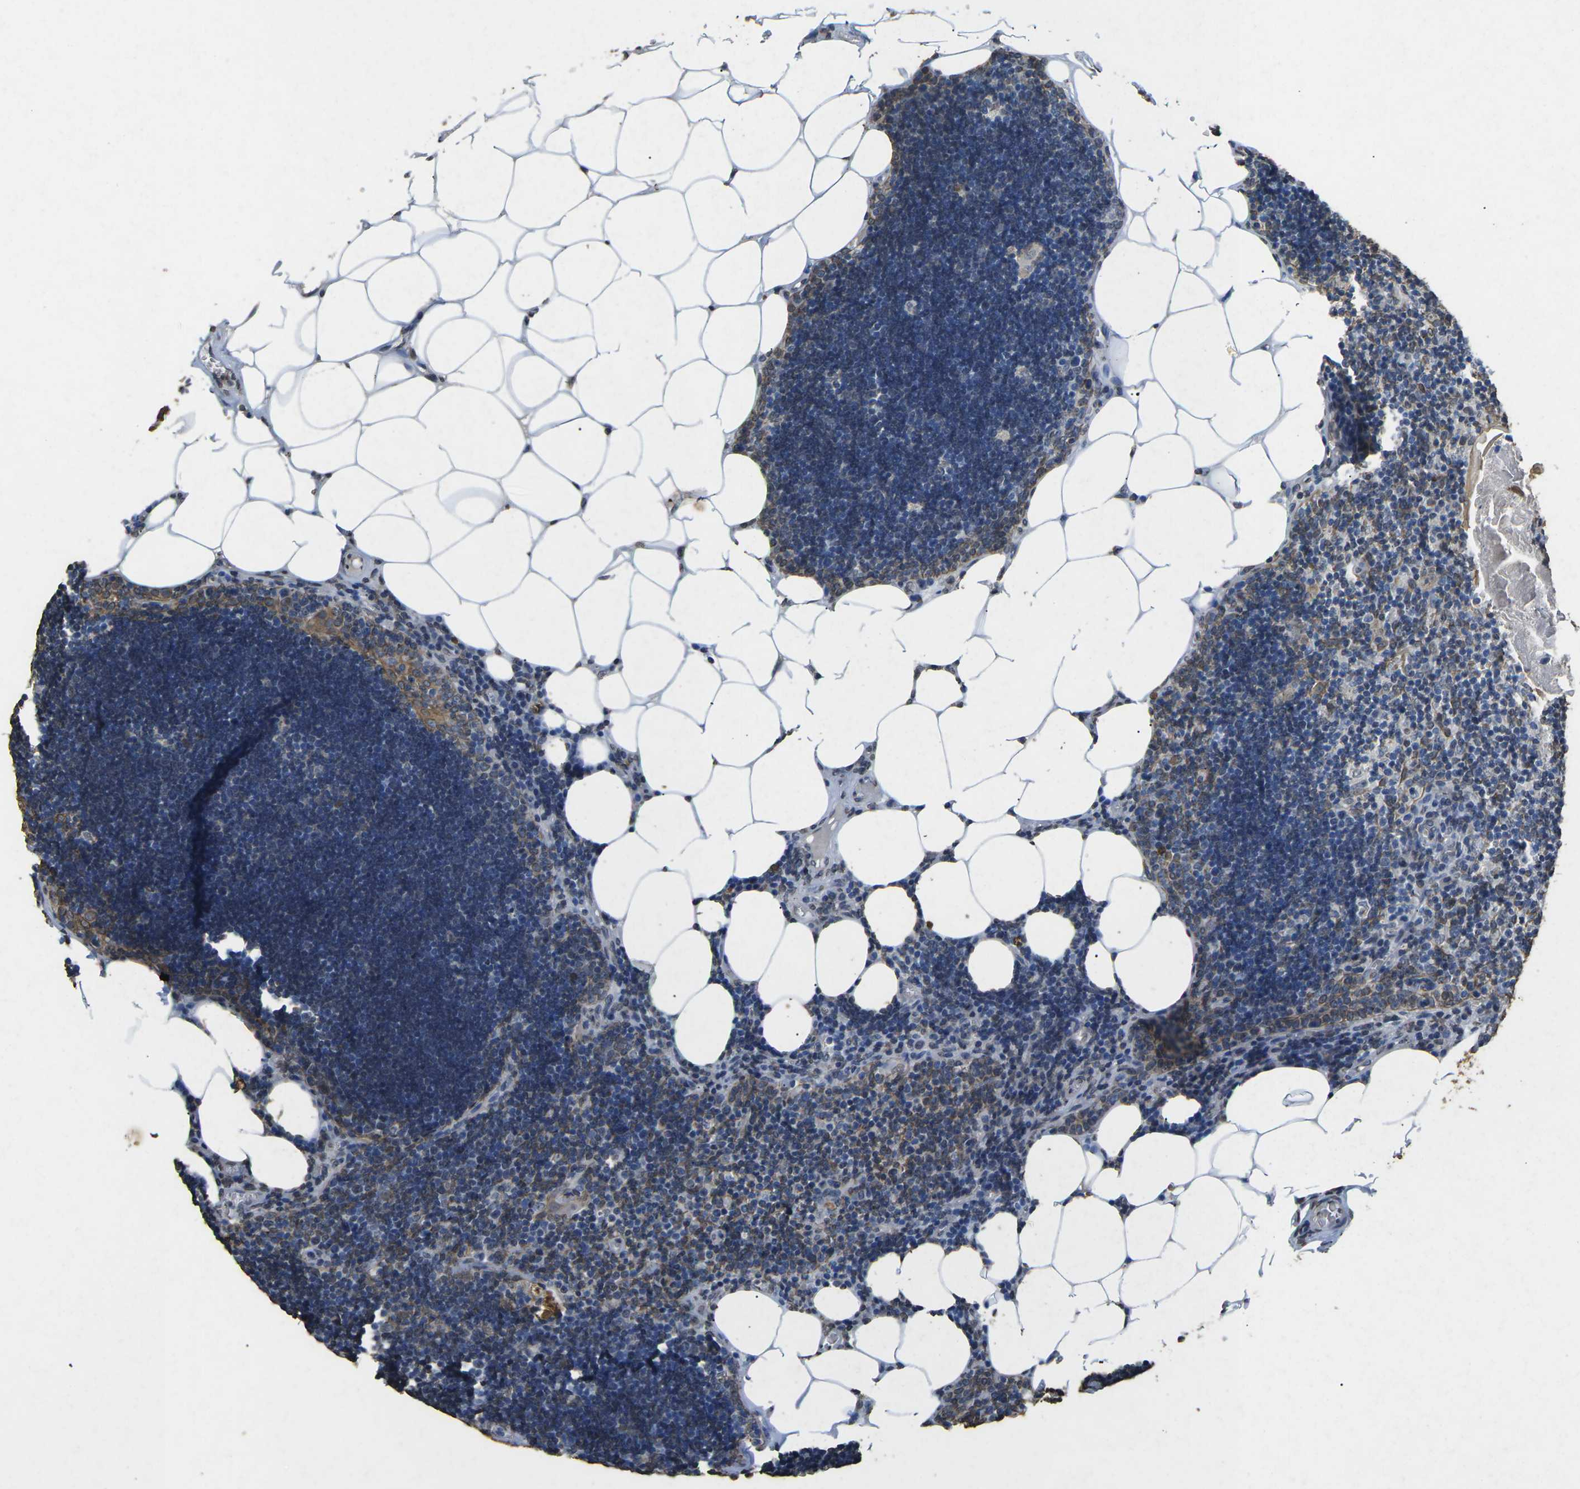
{"staining": {"intensity": "weak", "quantity": "<25%", "location": "cytoplasmic/membranous"}, "tissue": "lymph node", "cell_type": "Germinal center cells", "image_type": "normal", "snomed": [{"axis": "morphology", "description": "Normal tissue, NOS"}, {"axis": "topography", "description": "Lymph node"}], "caption": "DAB (3,3'-diaminobenzidine) immunohistochemical staining of normal lymph node shows no significant positivity in germinal center cells.", "gene": "SCNN1B", "patient": {"sex": "male", "age": 33}}